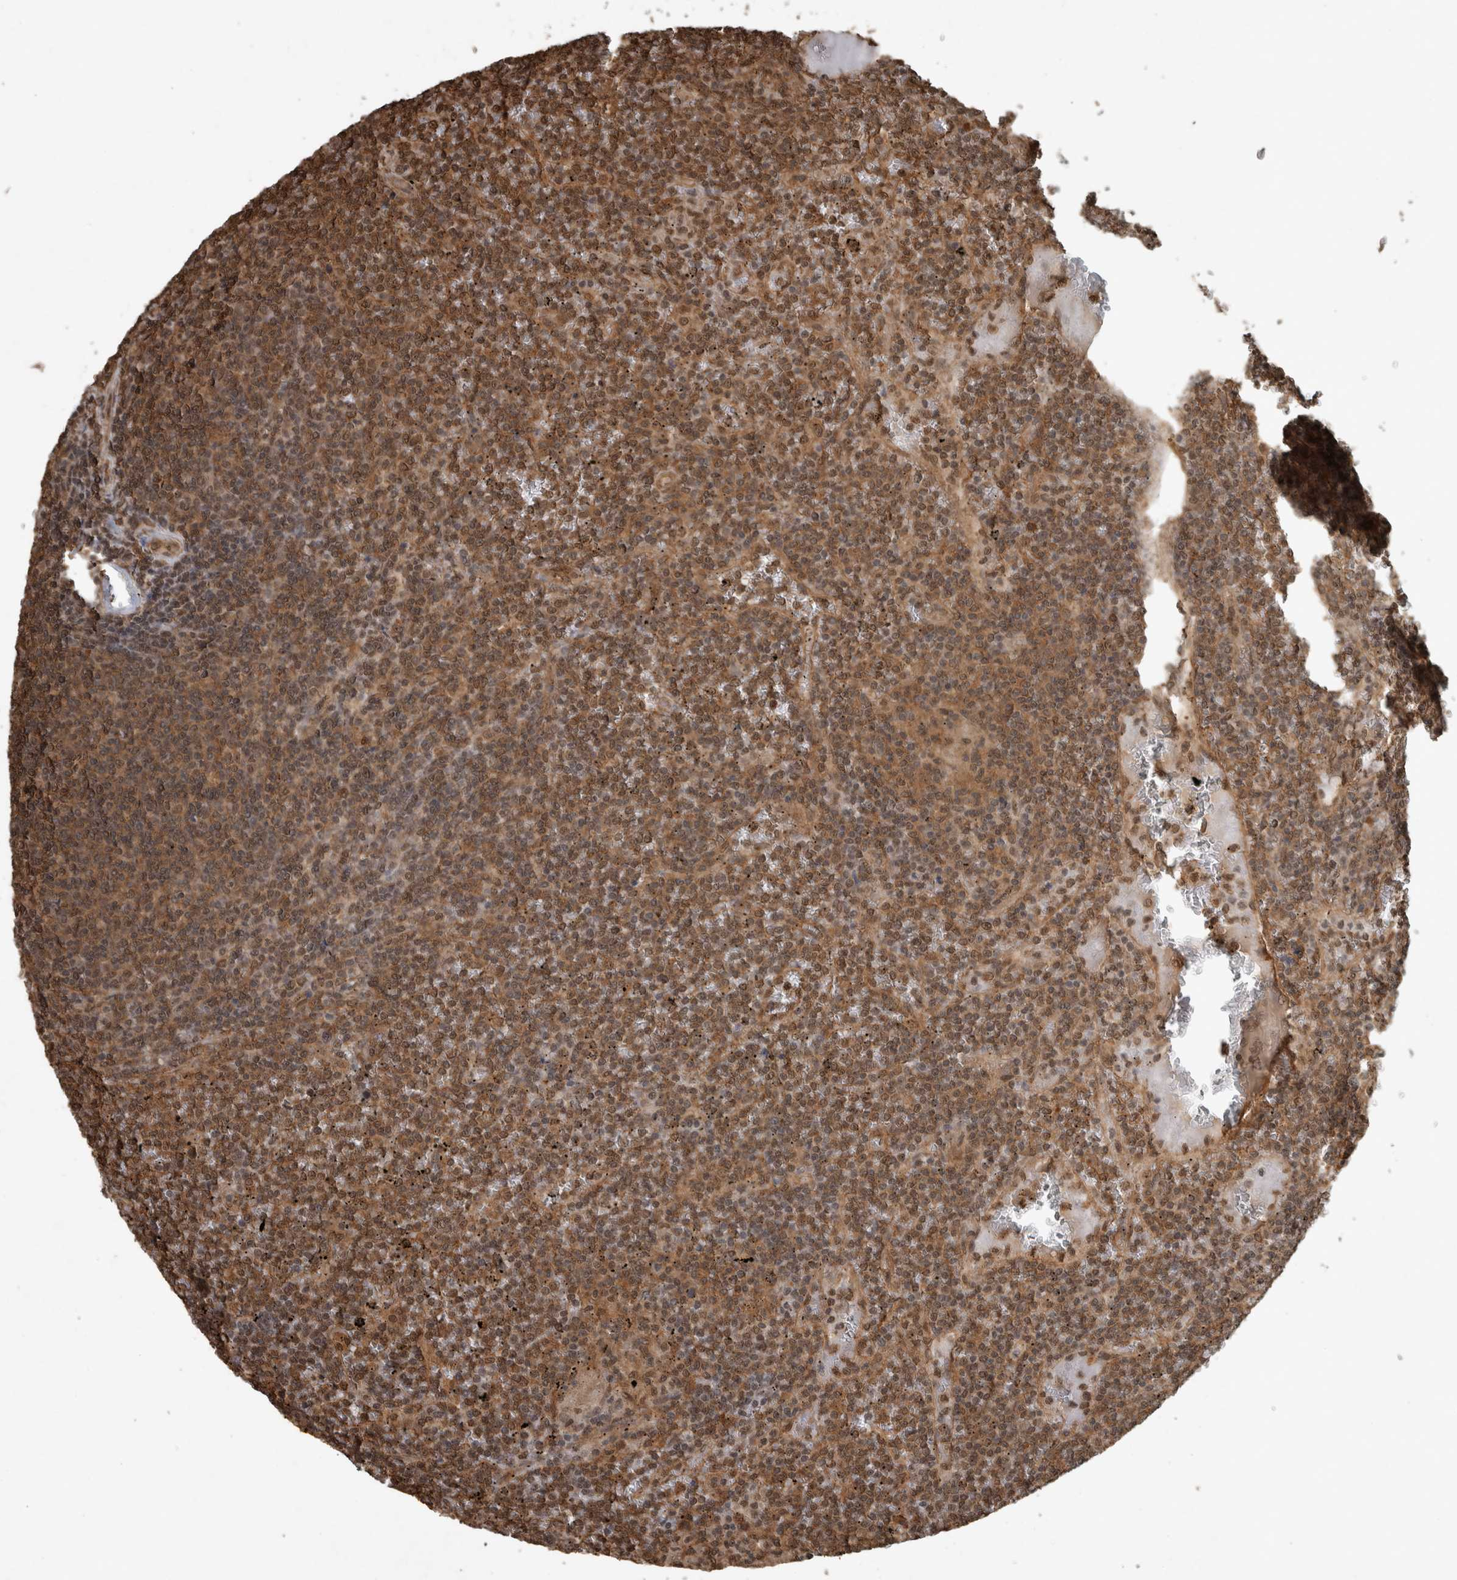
{"staining": {"intensity": "moderate", "quantity": ">75%", "location": "cytoplasmic/membranous,nuclear"}, "tissue": "lymphoma", "cell_type": "Tumor cells", "image_type": "cancer", "snomed": [{"axis": "morphology", "description": "Malignant lymphoma, non-Hodgkin's type, Low grade"}, {"axis": "topography", "description": "Spleen"}], "caption": "DAB (3,3'-diaminobenzidine) immunohistochemical staining of lymphoma displays moderate cytoplasmic/membranous and nuclear protein positivity in approximately >75% of tumor cells.", "gene": "ARHGEF12", "patient": {"sex": "female", "age": 19}}